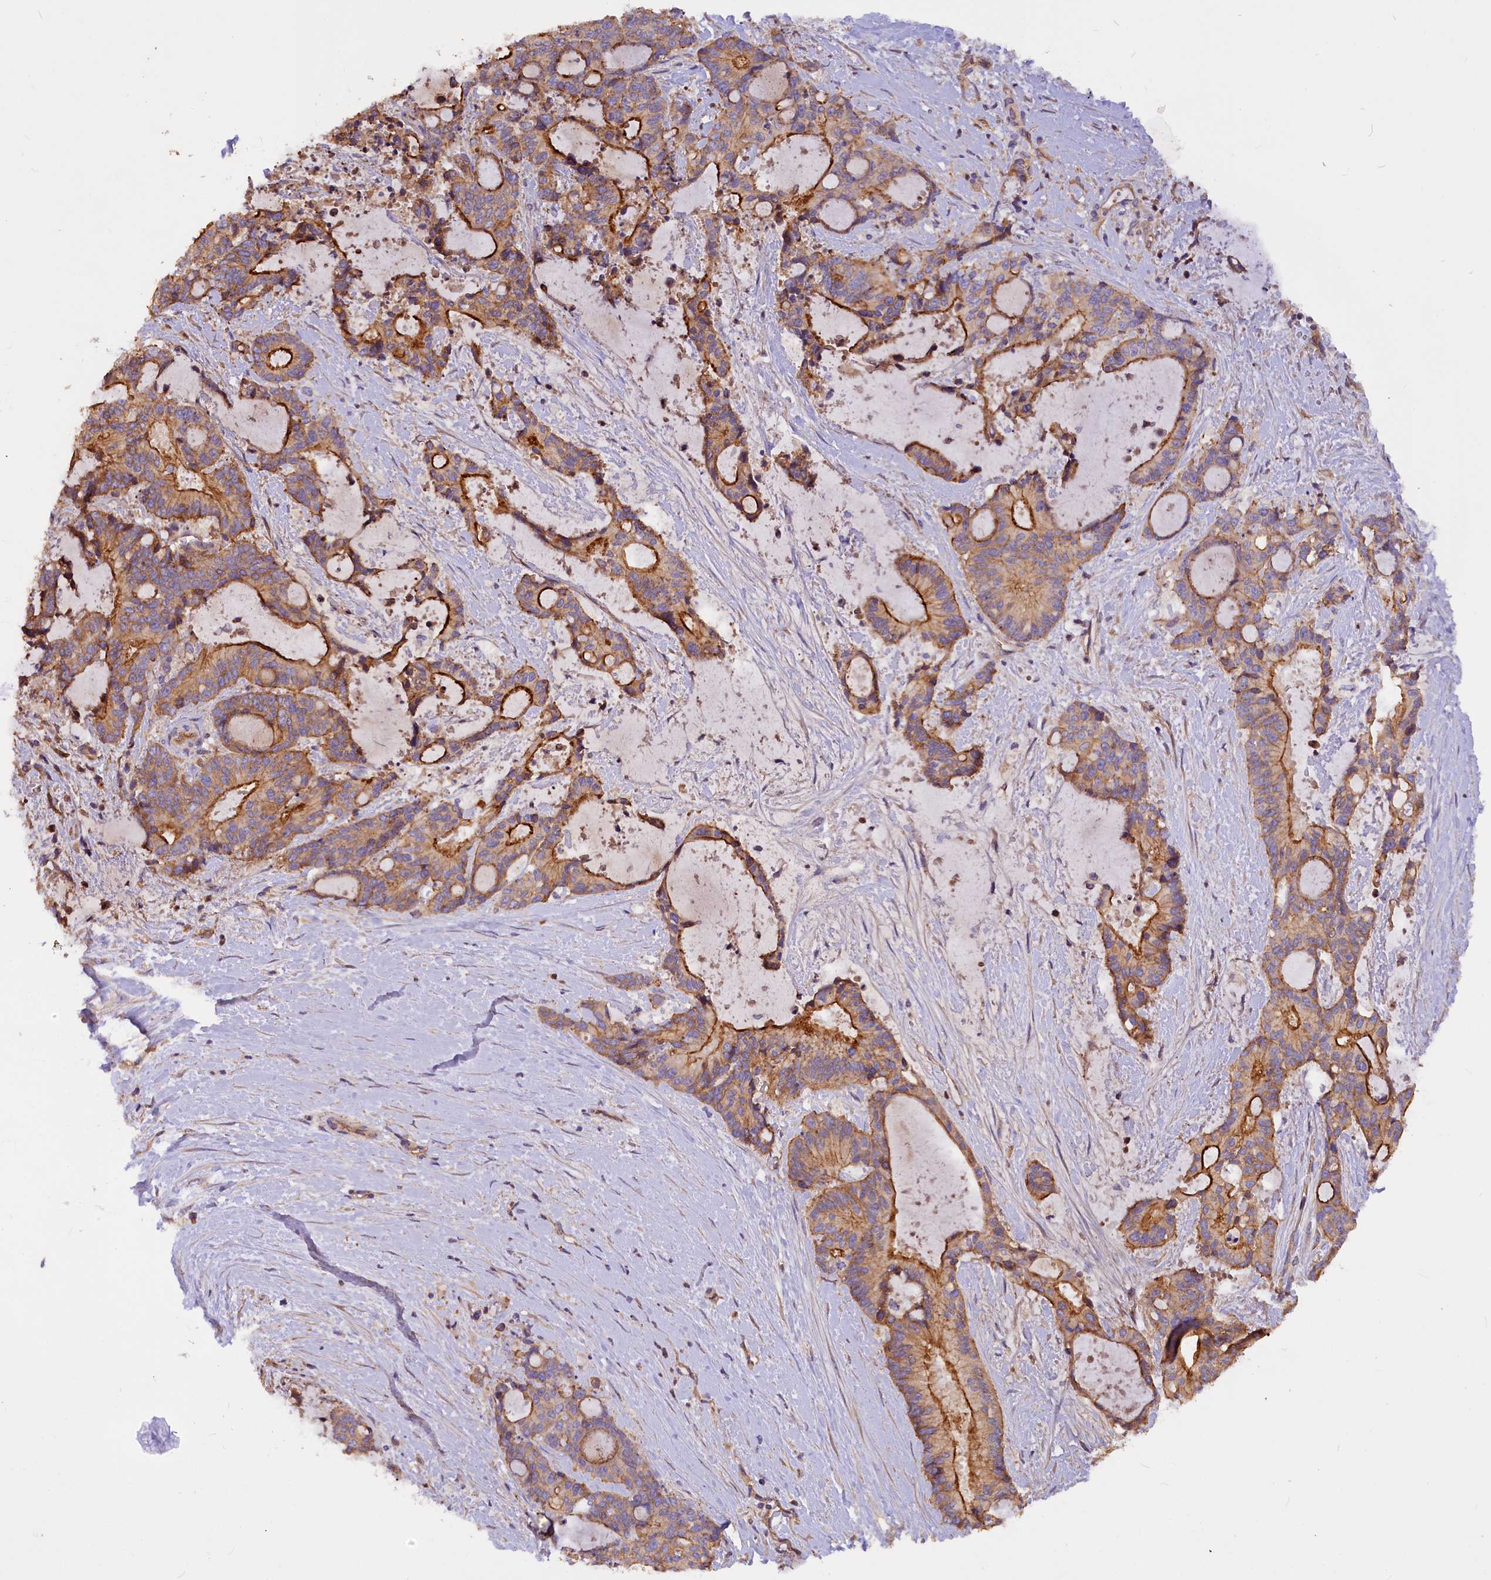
{"staining": {"intensity": "moderate", "quantity": ">75%", "location": "cytoplasmic/membranous"}, "tissue": "liver cancer", "cell_type": "Tumor cells", "image_type": "cancer", "snomed": [{"axis": "morphology", "description": "Normal tissue, NOS"}, {"axis": "morphology", "description": "Cholangiocarcinoma"}, {"axis": "topography", "description": "Liver"}, {"axis": "topography", "description": "Peripheral nerve tissue"}], "caption": "Immunohistochemical staining of human liver cholangiocarcinoma demonstrates moderate cytoplasmic/membranous protein staining in approximately >75% of tumor cells.", "gene": "ERMARD", "patient": {"sex": "female", "age": 73}}